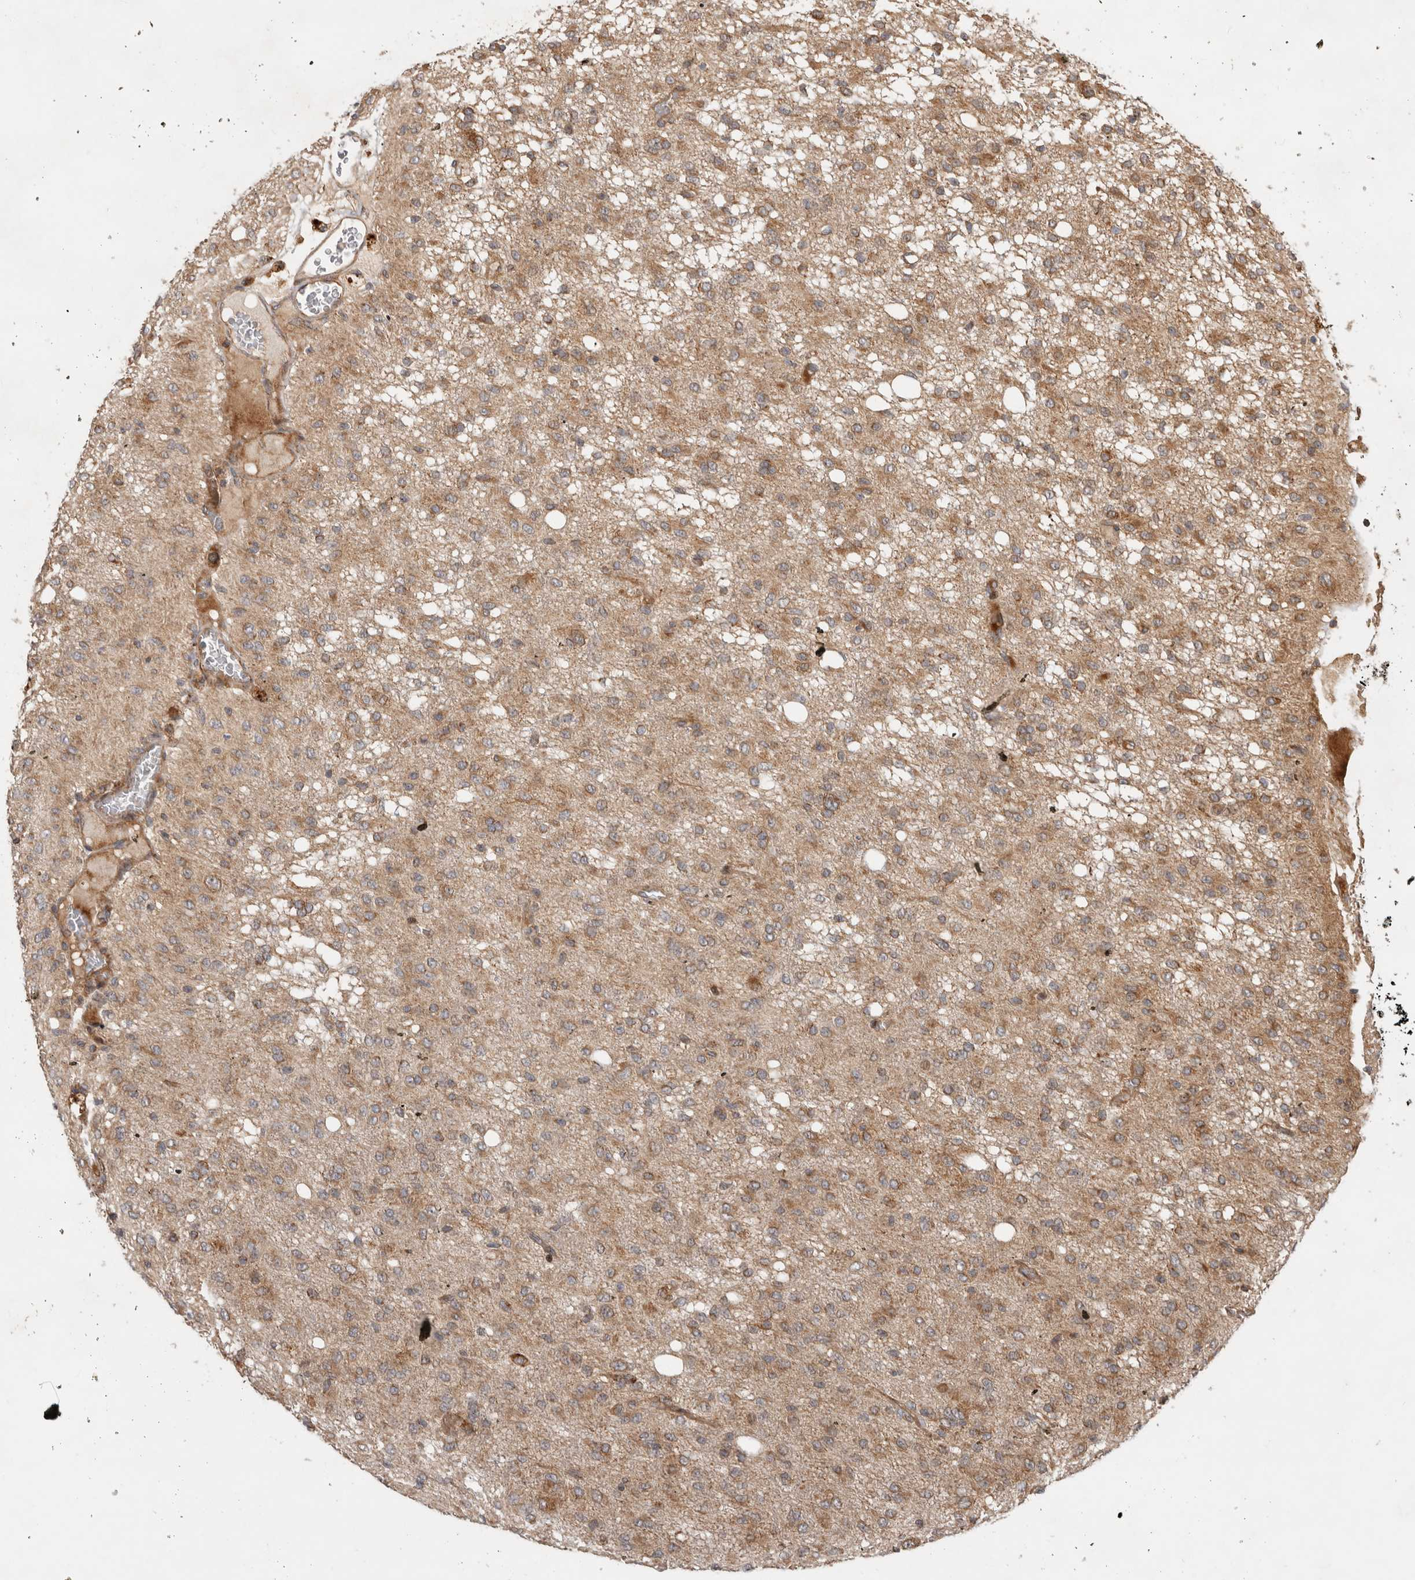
{"staining": {"intensity": "weak", "quantity": ">75%", "location": "cytoplasmic/membranous"}, "tissue": "glioma", "cell_type": "Tumor cells", "image_type": "cancer", "snomed": [{"axis": "morphology", "description": "Glioma, malignant, High grade"}, {"axis": "topography", "description": "Brain"}], "caption": "Approximately >75% of tumor cells in malignant glioma (high-grade) display weak cytoplasmic/membranous protein expression as visualized by brown immunohistochemical staining.", "gene": "TUBD1", "patient": {"sex": "female", "age": 59}}